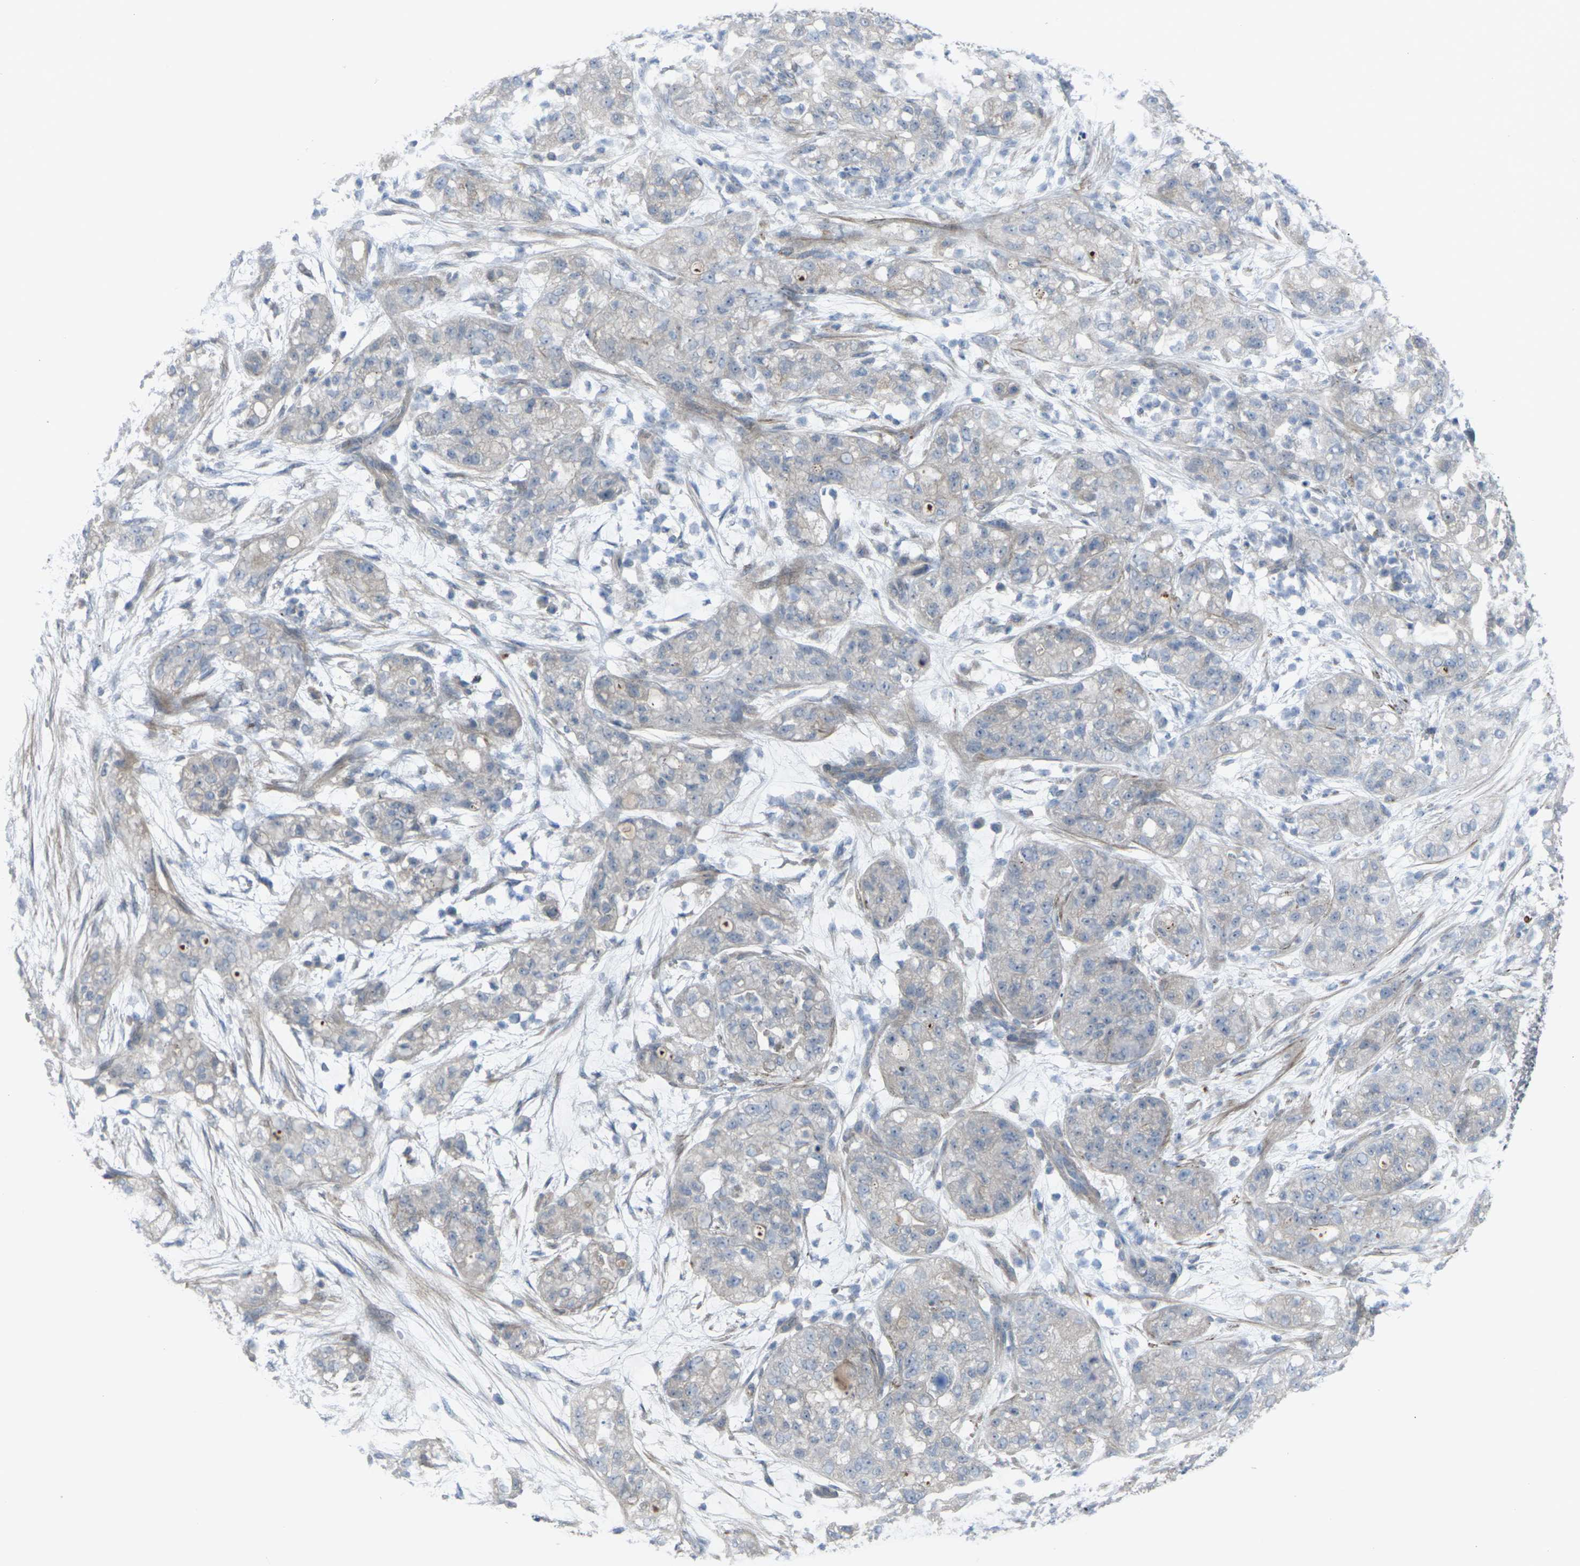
{"staining": {"intensity": "negative", "quantity": "none", "location": "none"}, "tissue": "pancreatic cancer", "cell_type": "Tumor cells", "image_type": "cancer", "snomed": [{"axis": "morphology", "description": "Adenocarcinoma, NOS"}, {"axis": "topography", "description": "Pancreas"}], "caption": "Tumor cells show no significant positivity in adenocarcinoma (pancreatic).", "gene": "CCR10", "patient": {"sex": "female", "age": 78}}